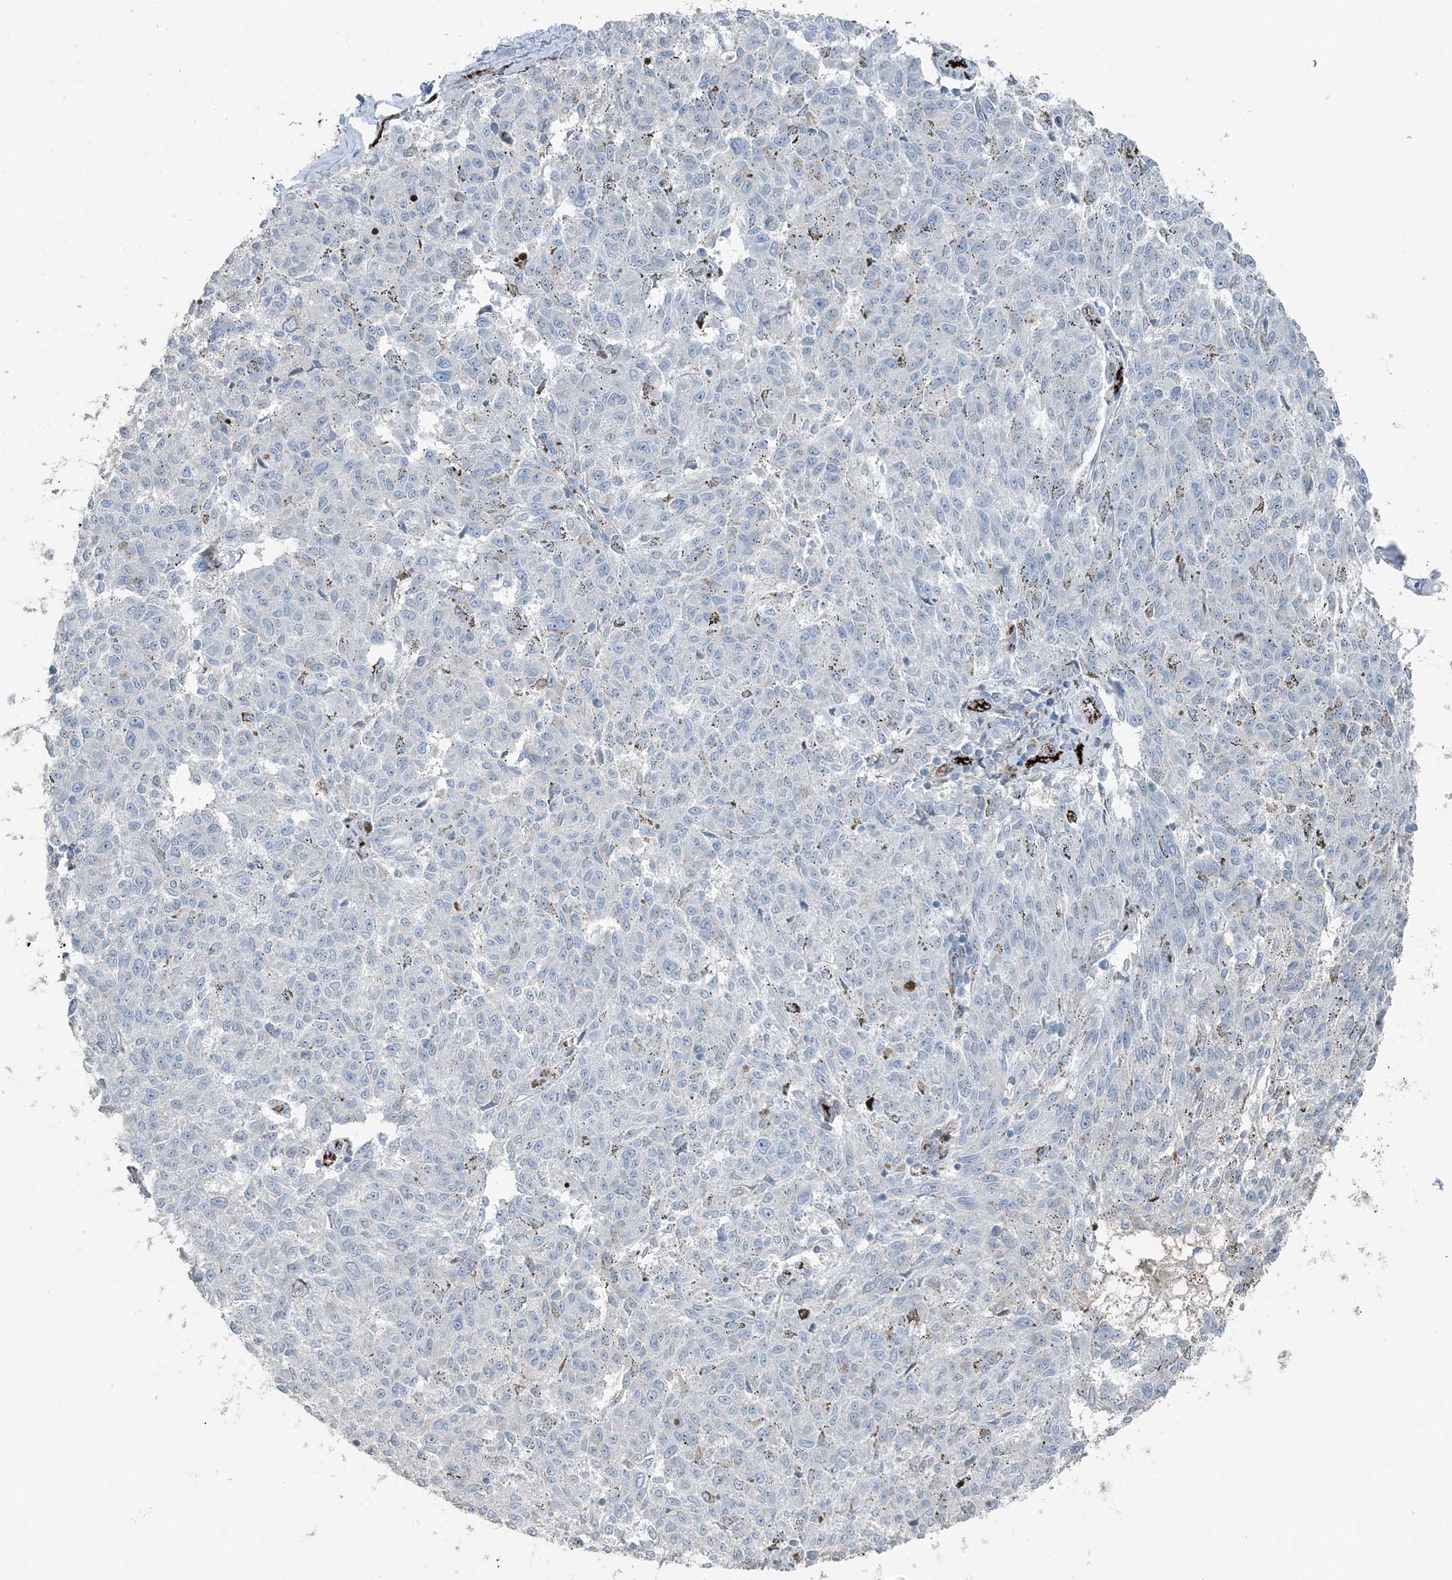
{"staining": {"intensity": "negative", "quantity": "none", "location": "none"}, "tissue": "melanoma", "cell_type": "Tumor cells", "image_type": "cancer", "snomed": [{"axis": "morphology", "description": "Malignant melanoma, NOS"}, {"axis": "topography", "description": "Skin"}], "caption": "A micrograph of melanoma stained for a protein demonstrates no brown staining in tumor cells.", "gene": "ELOVL7", "patient": {"sex": "female", "age": 72}}